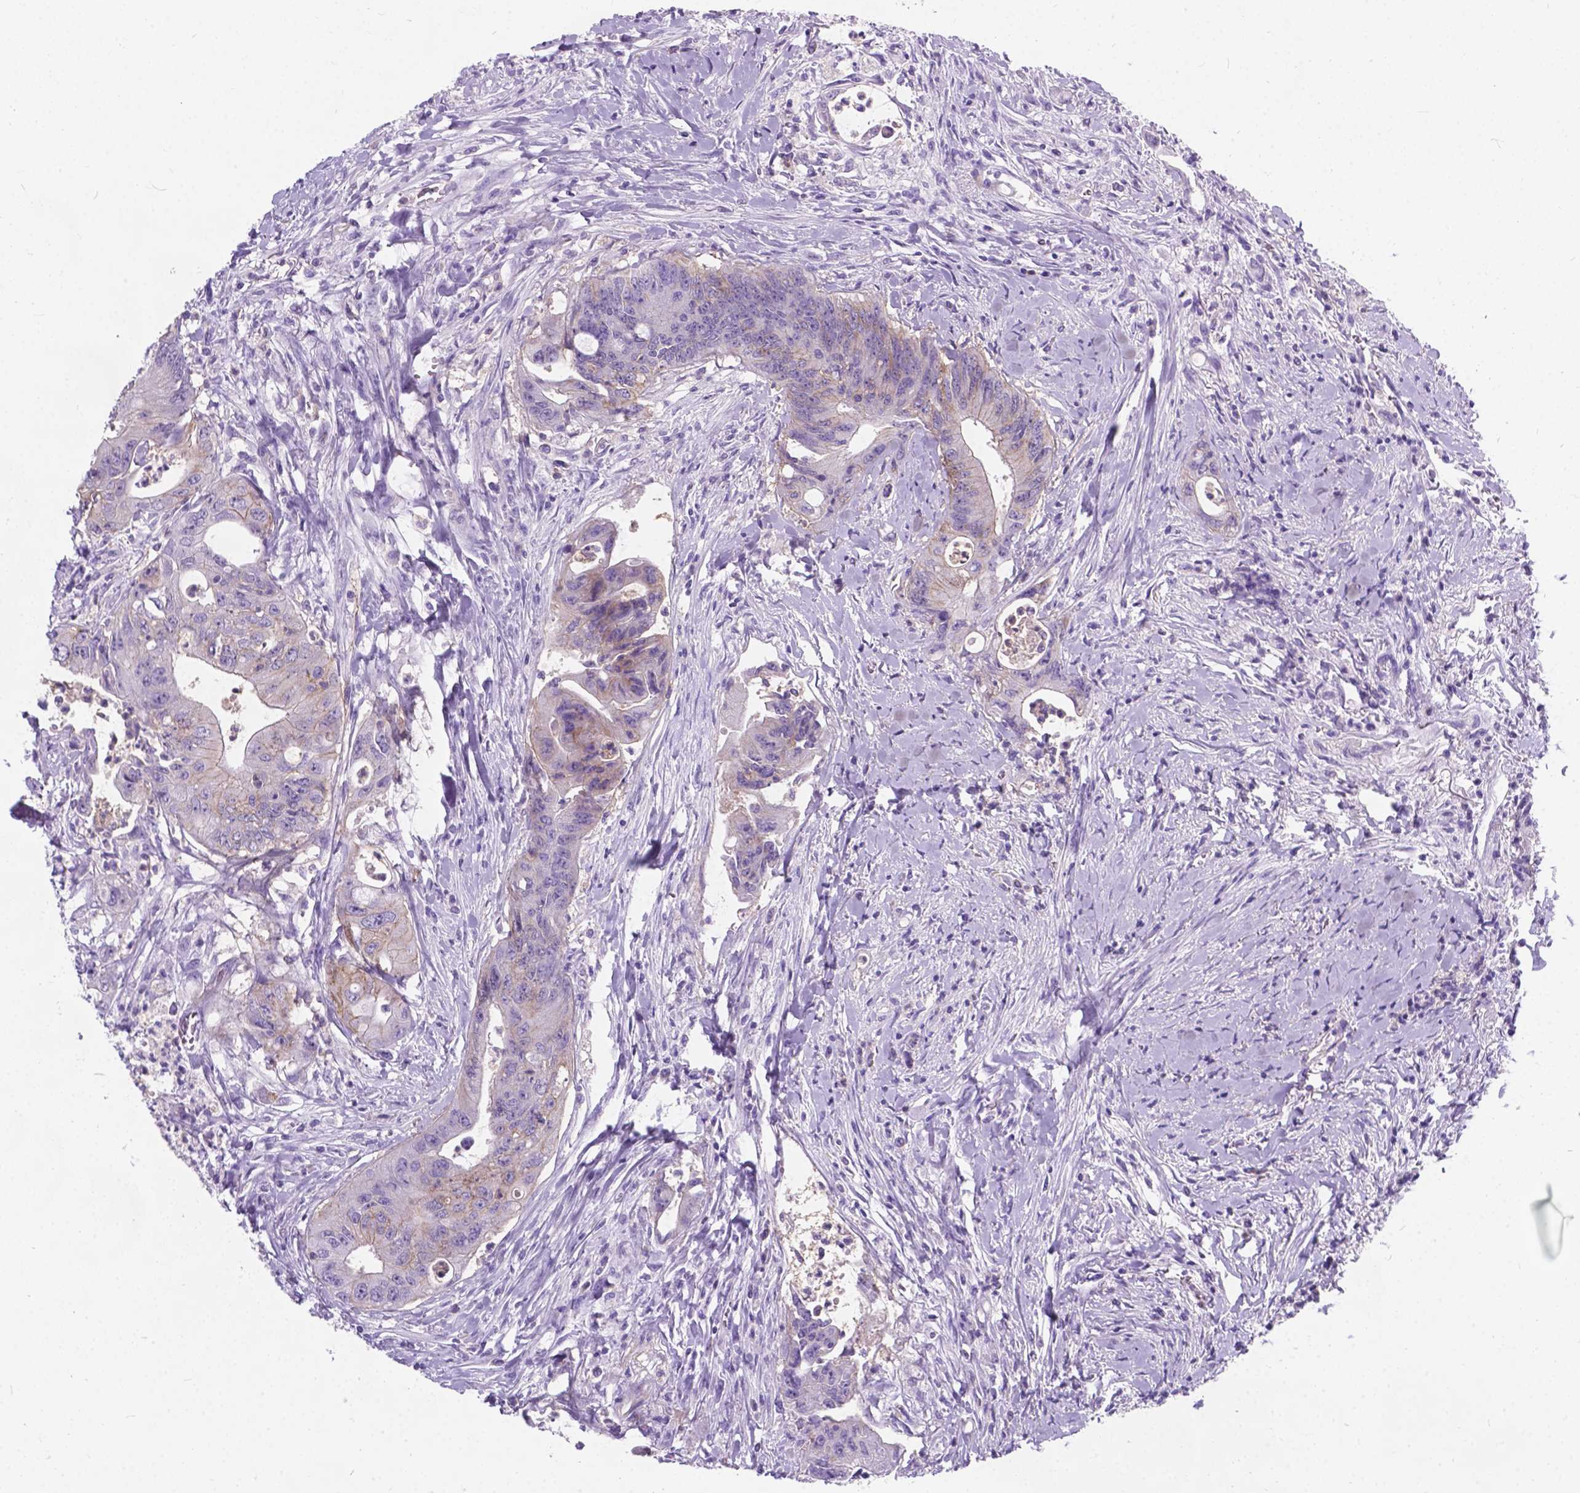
{"staining": {"intensity": "weak", "quantity": "<25%", "location": "cytoplasmic/membranous"}, "tissue": "colorectal cancer", "cell_type": "Tumor cells", "image_type": "cancer", "snomed": [{"axis": "morphology", "description": "Adenocarcinoma, NOS"}, {"axis": "topography", "description": "Rectum"}], "caption": "IHC photomicrograph of colorectal adenocarcinoma stained for a protein (brown), which demonstrates no positivity in tumor cells. Brightfield microscopy of immunohistochemistry (IHC) stained with DAB (brown) and hematoxylin (blue), captured at high magnification.", "gene": "KIAA0040", "patient": {"sex": "male", "age": 59}}